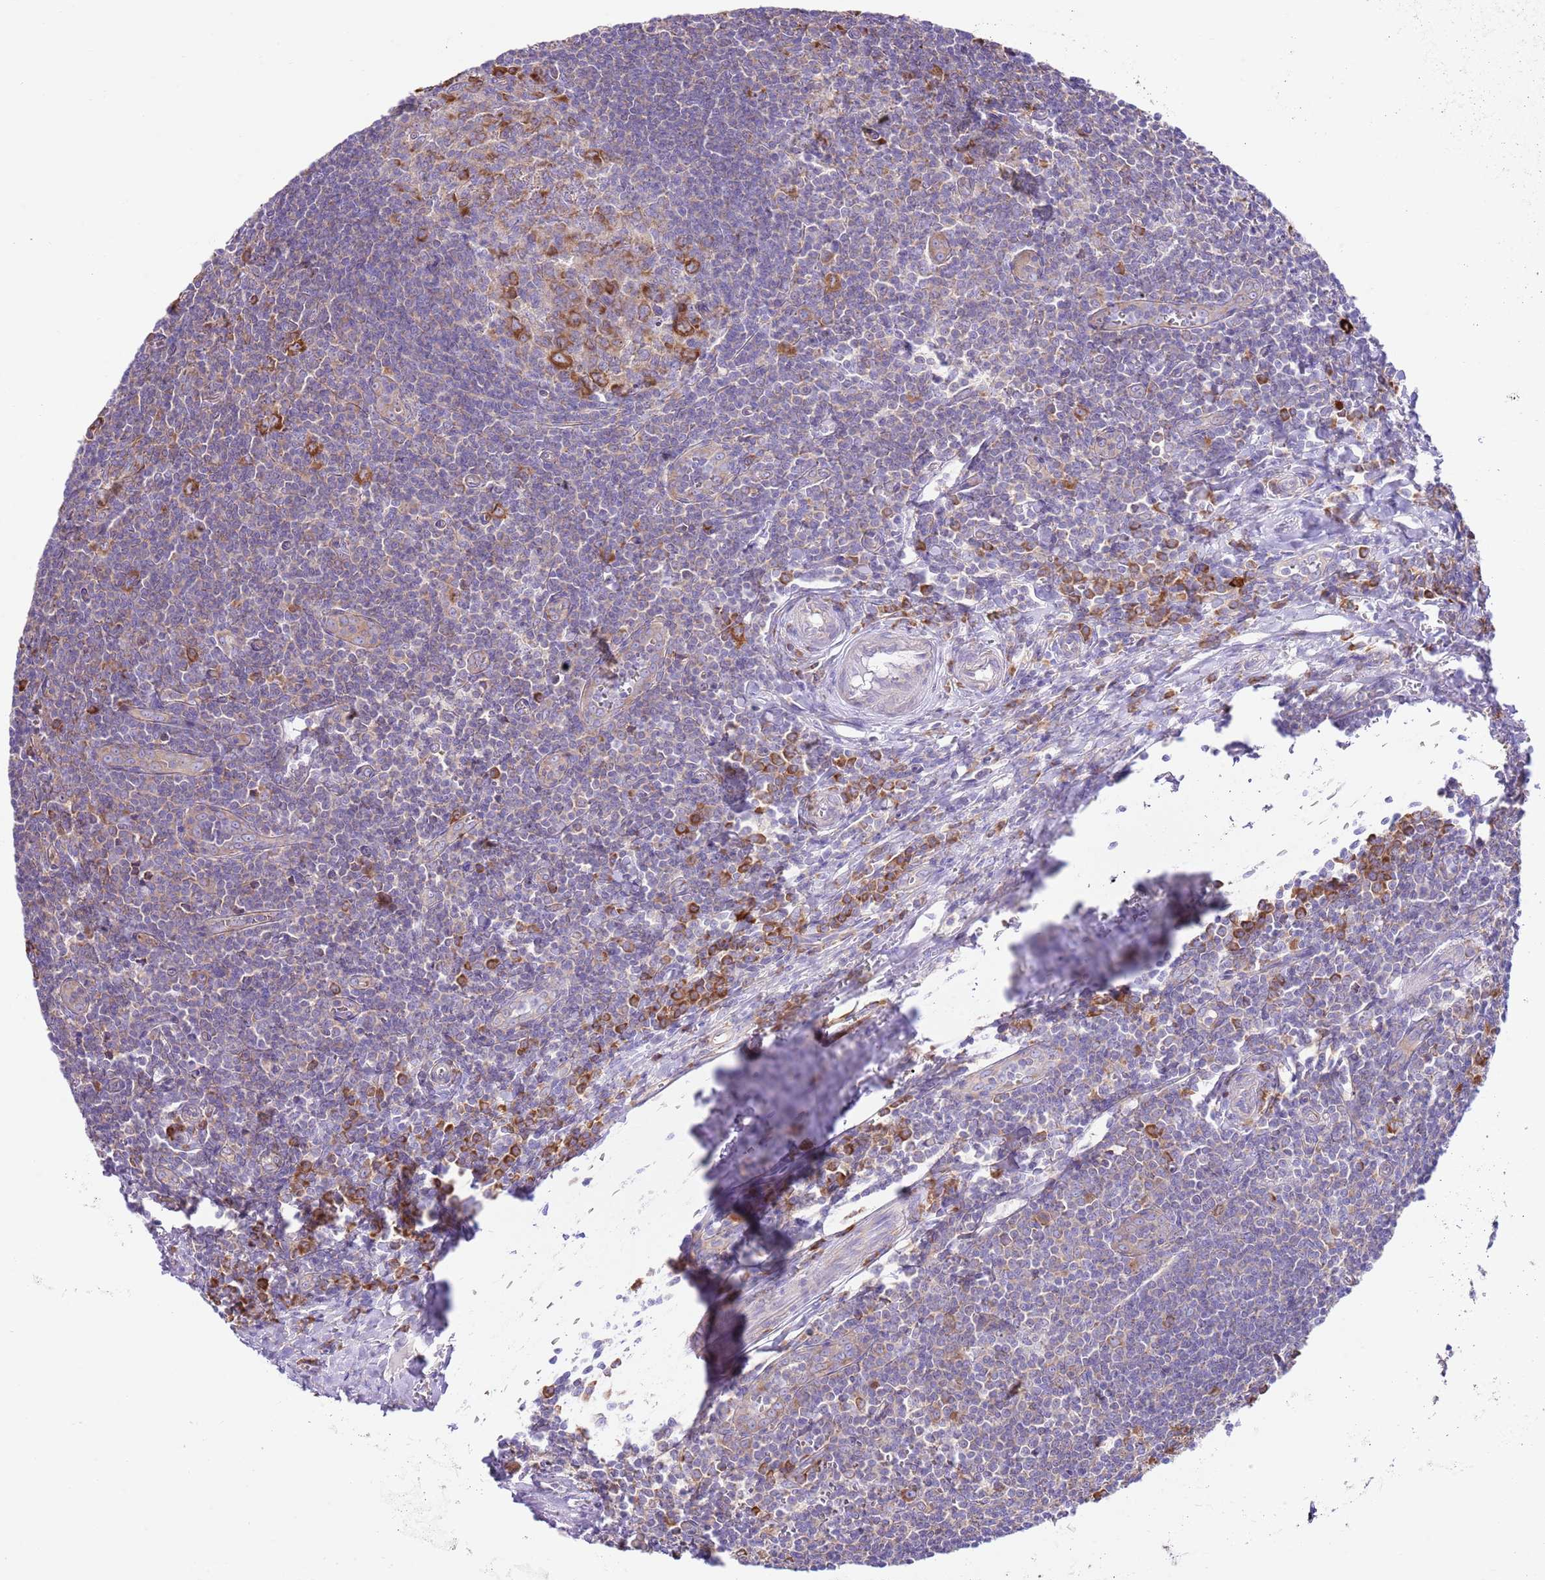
{"staining": {"intensity": "moderate", "quantity": "<25%", "location": "cytoplasmic/membranous"}, "tissue": "tonsil", "cell_type": "Germinal center cells", "image_type": "normal", "snomed": [{"axis": "morphology", "description": "Normal tissue, NOS"}, {"axis": "topography", "description": "Tonsil"}], "caption": "Immunohistochemistry (IHC) histopathology image of unremarkable human tonsil stained for a protein (brown), which reveals low levels of moderate cytoplasmic/membranous positivity in about <25% of germinal center cells.", "gene": "RPS10", "patient": {"sex": "male", "age": 27}}